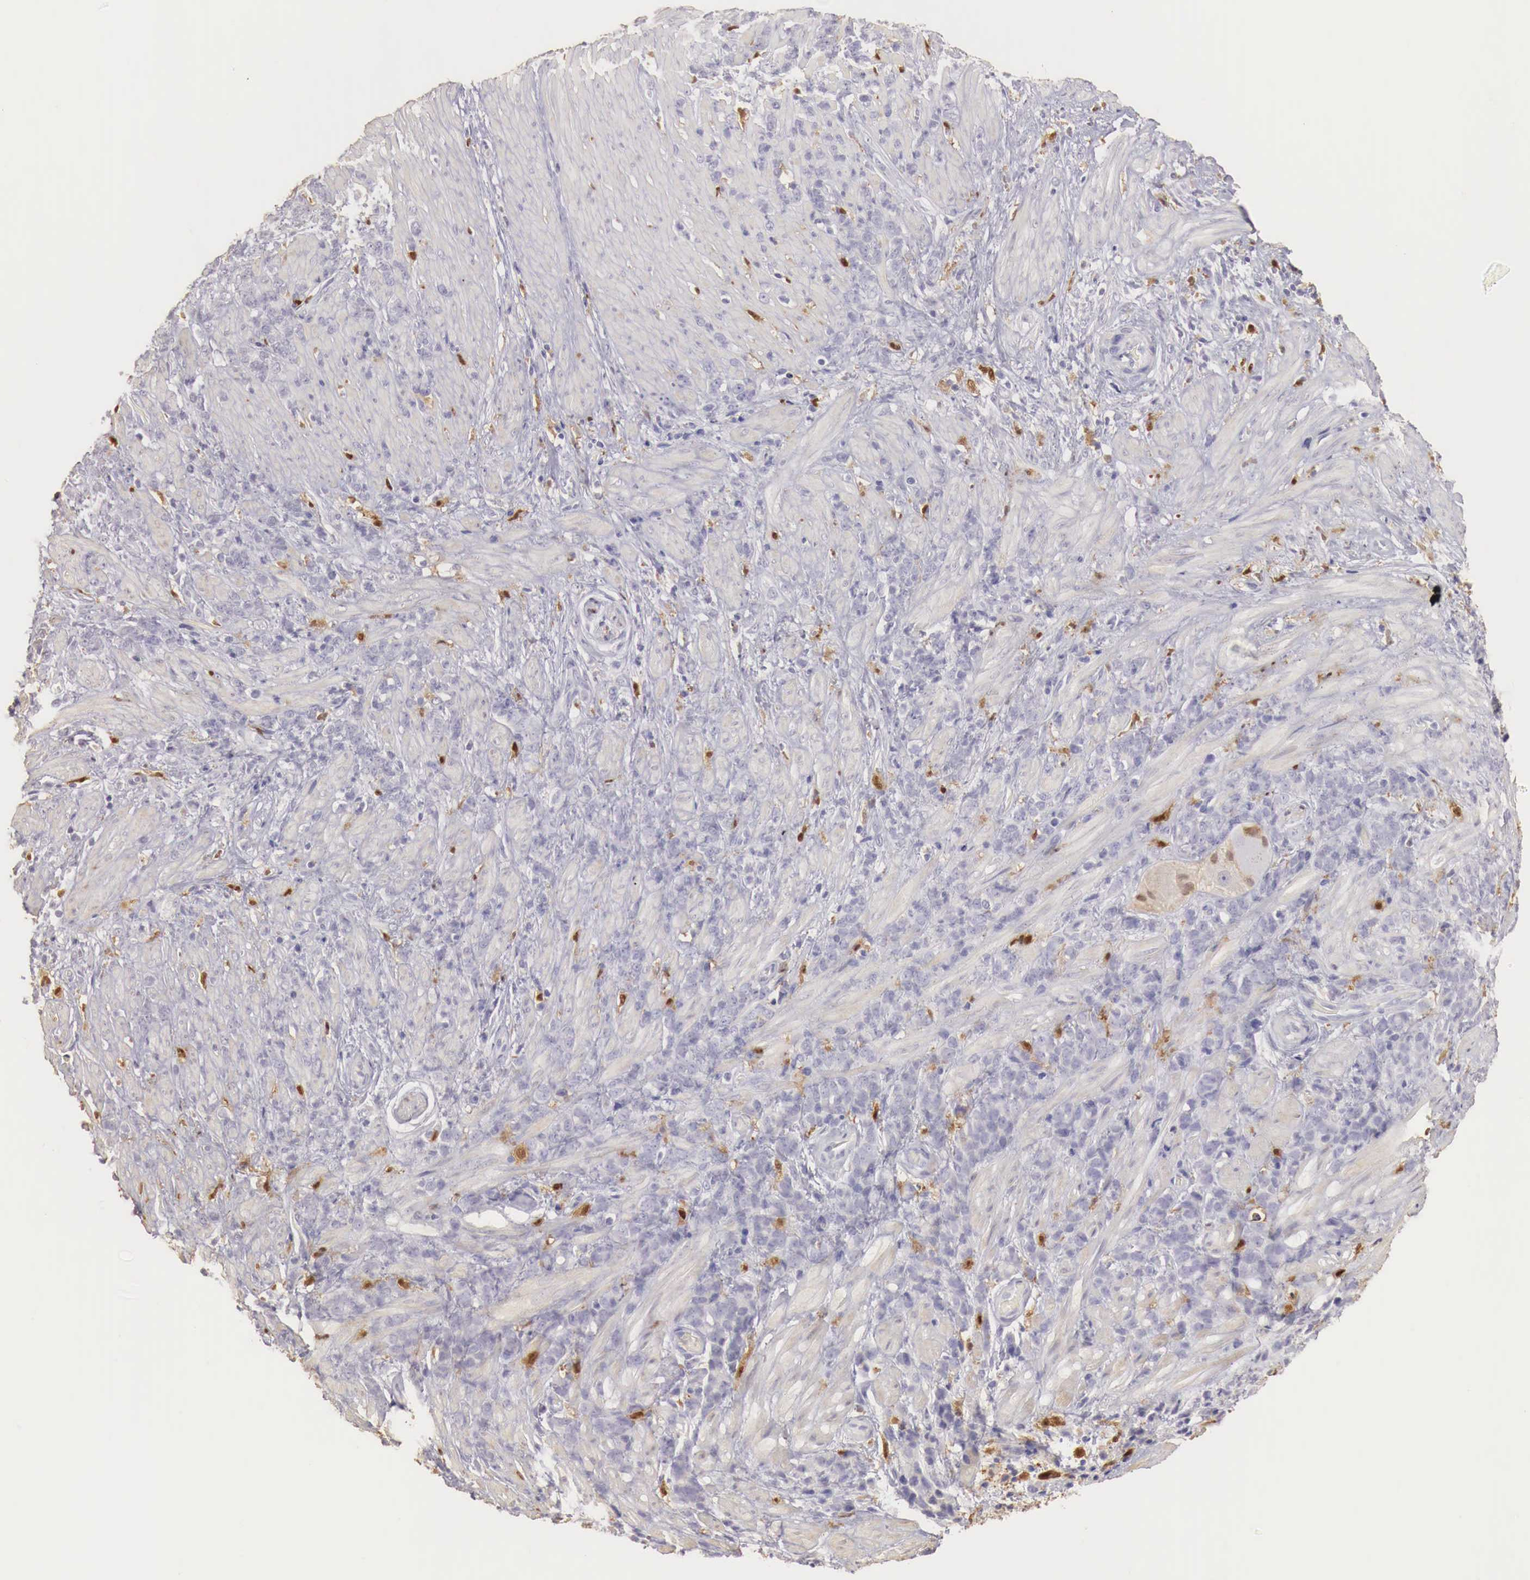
{"staining": {"intensity": "negative", "quantity": "none", "location": "none"}, "tissue": "stomach cancer", "cell_type": "Tumor cells", "image_type": "cancer", "snomed": [{"axis": "morphology", "description": "Adenocarcinoma, NOS"}, {"axis": "topography", "description": "Stomach, lower"}], "caption": "Protein analysis of stomach cancer (adenocarcinoma) demonstrates no significant positivity in tumor cells.", "gene": "RENBP", "patient": {"sex": "male", "age": 88}}